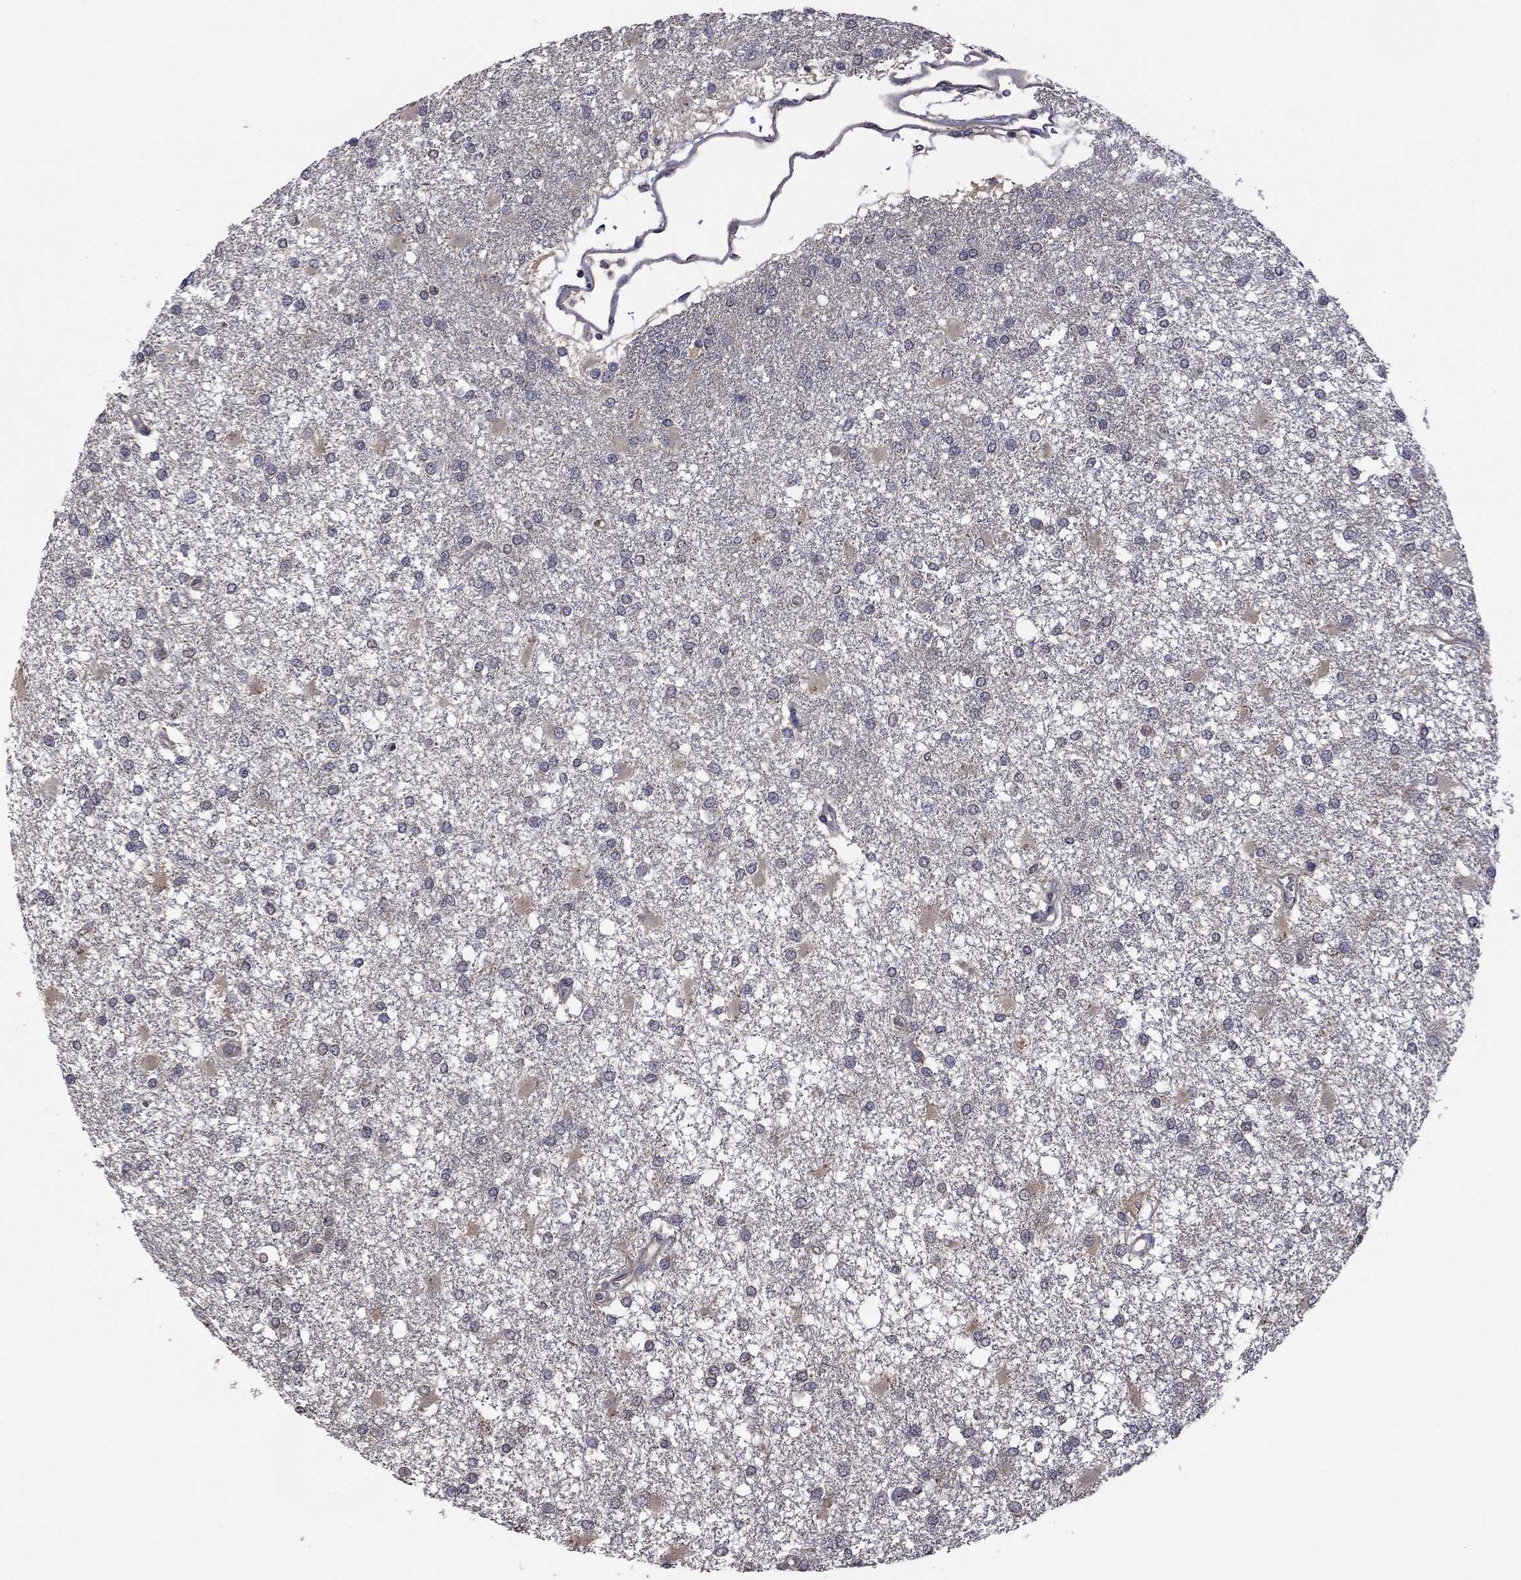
{"staining": {"intensity": "negative", "quantity": "none", "location": "none"}, "tissue": "glioma", "cell_type": "Tumor cells", "image_type": "cancer", "snomed": [{"axis": "morphology", "description": "Glioma, malignant, High grade"}, {"axis": "topography", "description": "Cerebral cortex"}], "caption": "Tumor cells are negative for protein expression in human glioma.", "gene": "TSNARE1", "patient": {"sex": "male", "age": 79}}